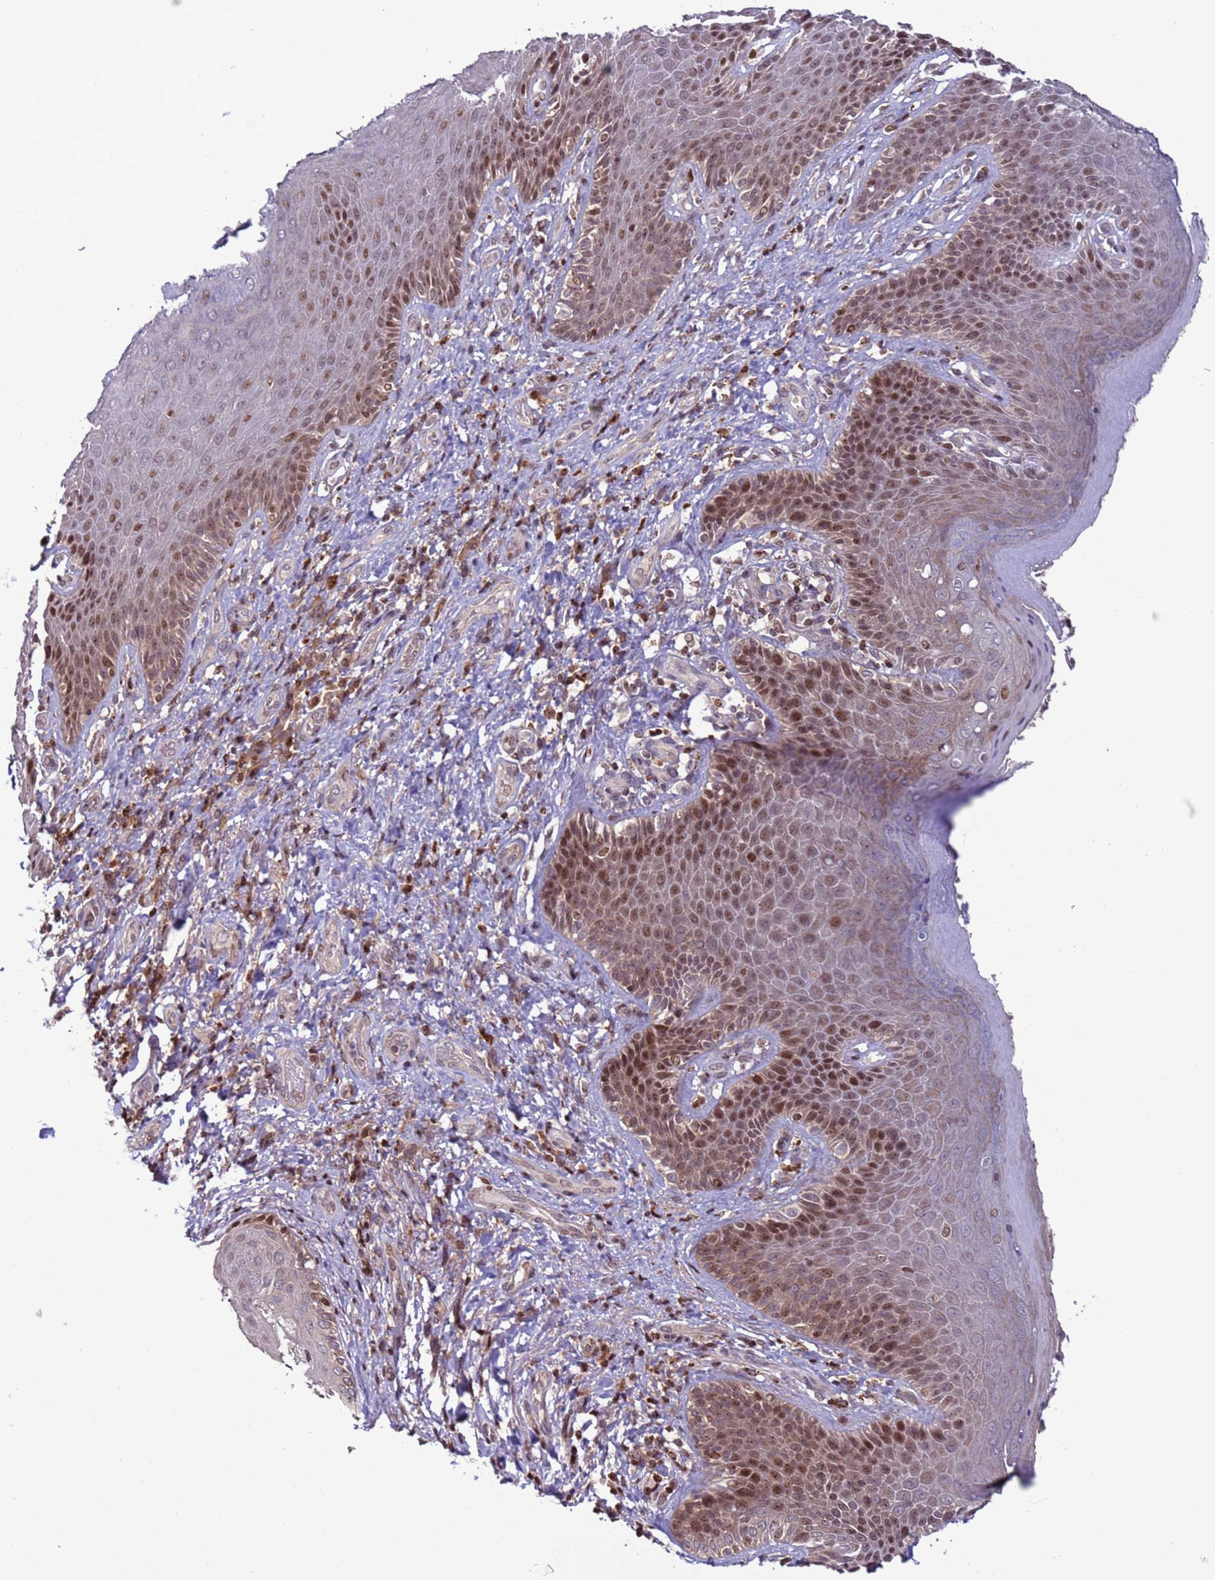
{"staining": {"intensity": "moderate", "quantity": "25%-75%", "location": "nuclear"}, "tissue": "skin", "cell_type": "Epidermal cells", "image_type": "normal", "snomed": [{"axis": "morphology", "description": "Normal tissue, NOS"}, {"axis": "topography", "description": "Anal"}], "caption": "IHC histopathology image of benign skin stained for a protein (brown), which shows medium levels of moderate nuclear positivity in approximately 25%-75% of epidermal cells.", "gene": "HGH1", "patient": {"sex": "female", "age": 89}}